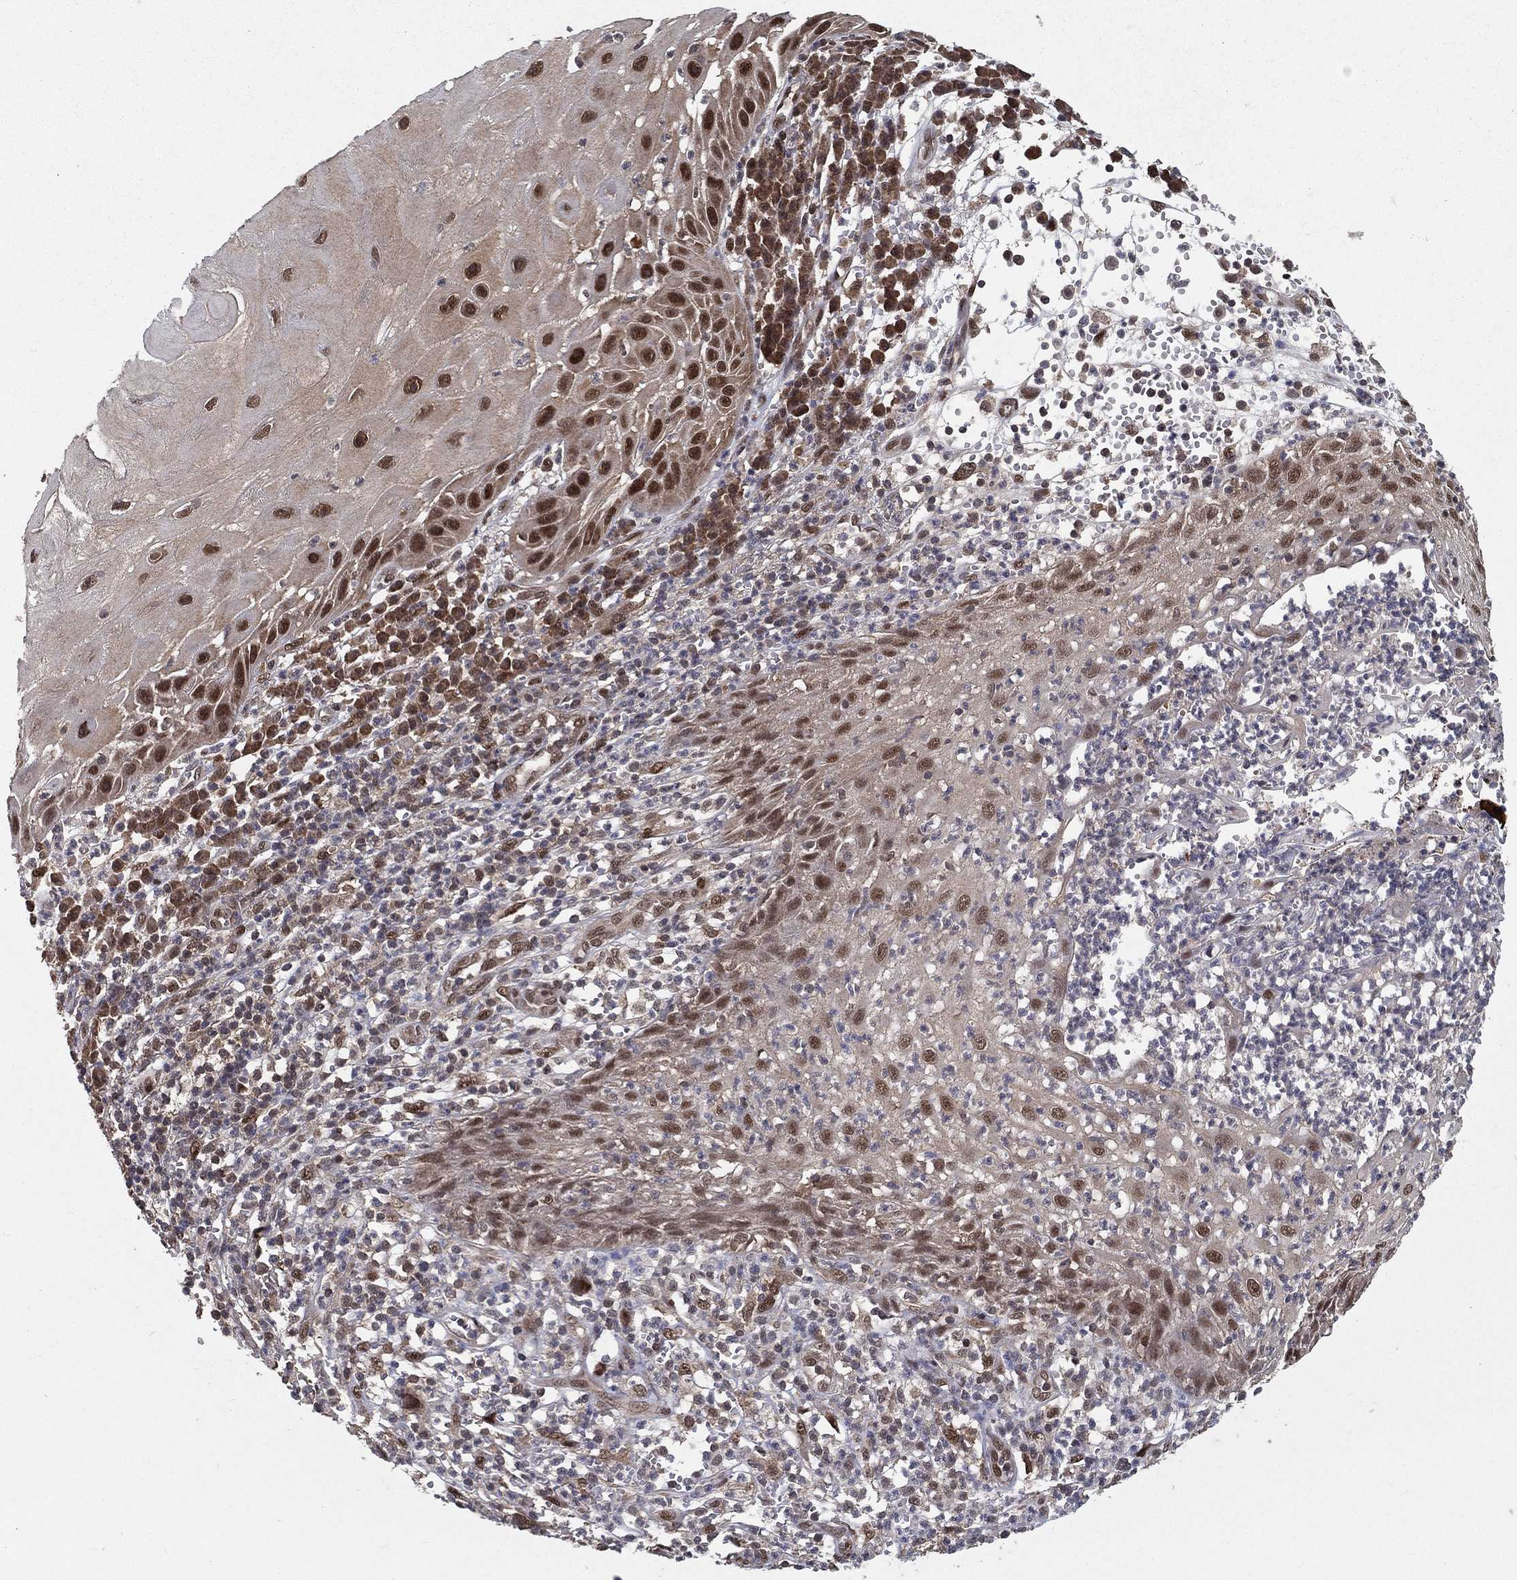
{"staining": {"intensity": "strong", "quantity": "25%-75%", "location": "nuclear"}, "tissue": "skin cancer", "cell_type": "Tumor cells", "image_type": "cancer", "snomed": [{"axis": "morphology", "description": "Normal tissue, NOS"}, {"axis": "morphology", "description": "Squamous cell carcinoma, NOS"}, {"axis": "topography", "description": "Skin"}], "caption": "Human skin squamous cell carcinoma stained with a protein marker reveals strong staining in tumor cells.", "gene": "CARM1", "patient": {"sex": "male", "age": 79}}